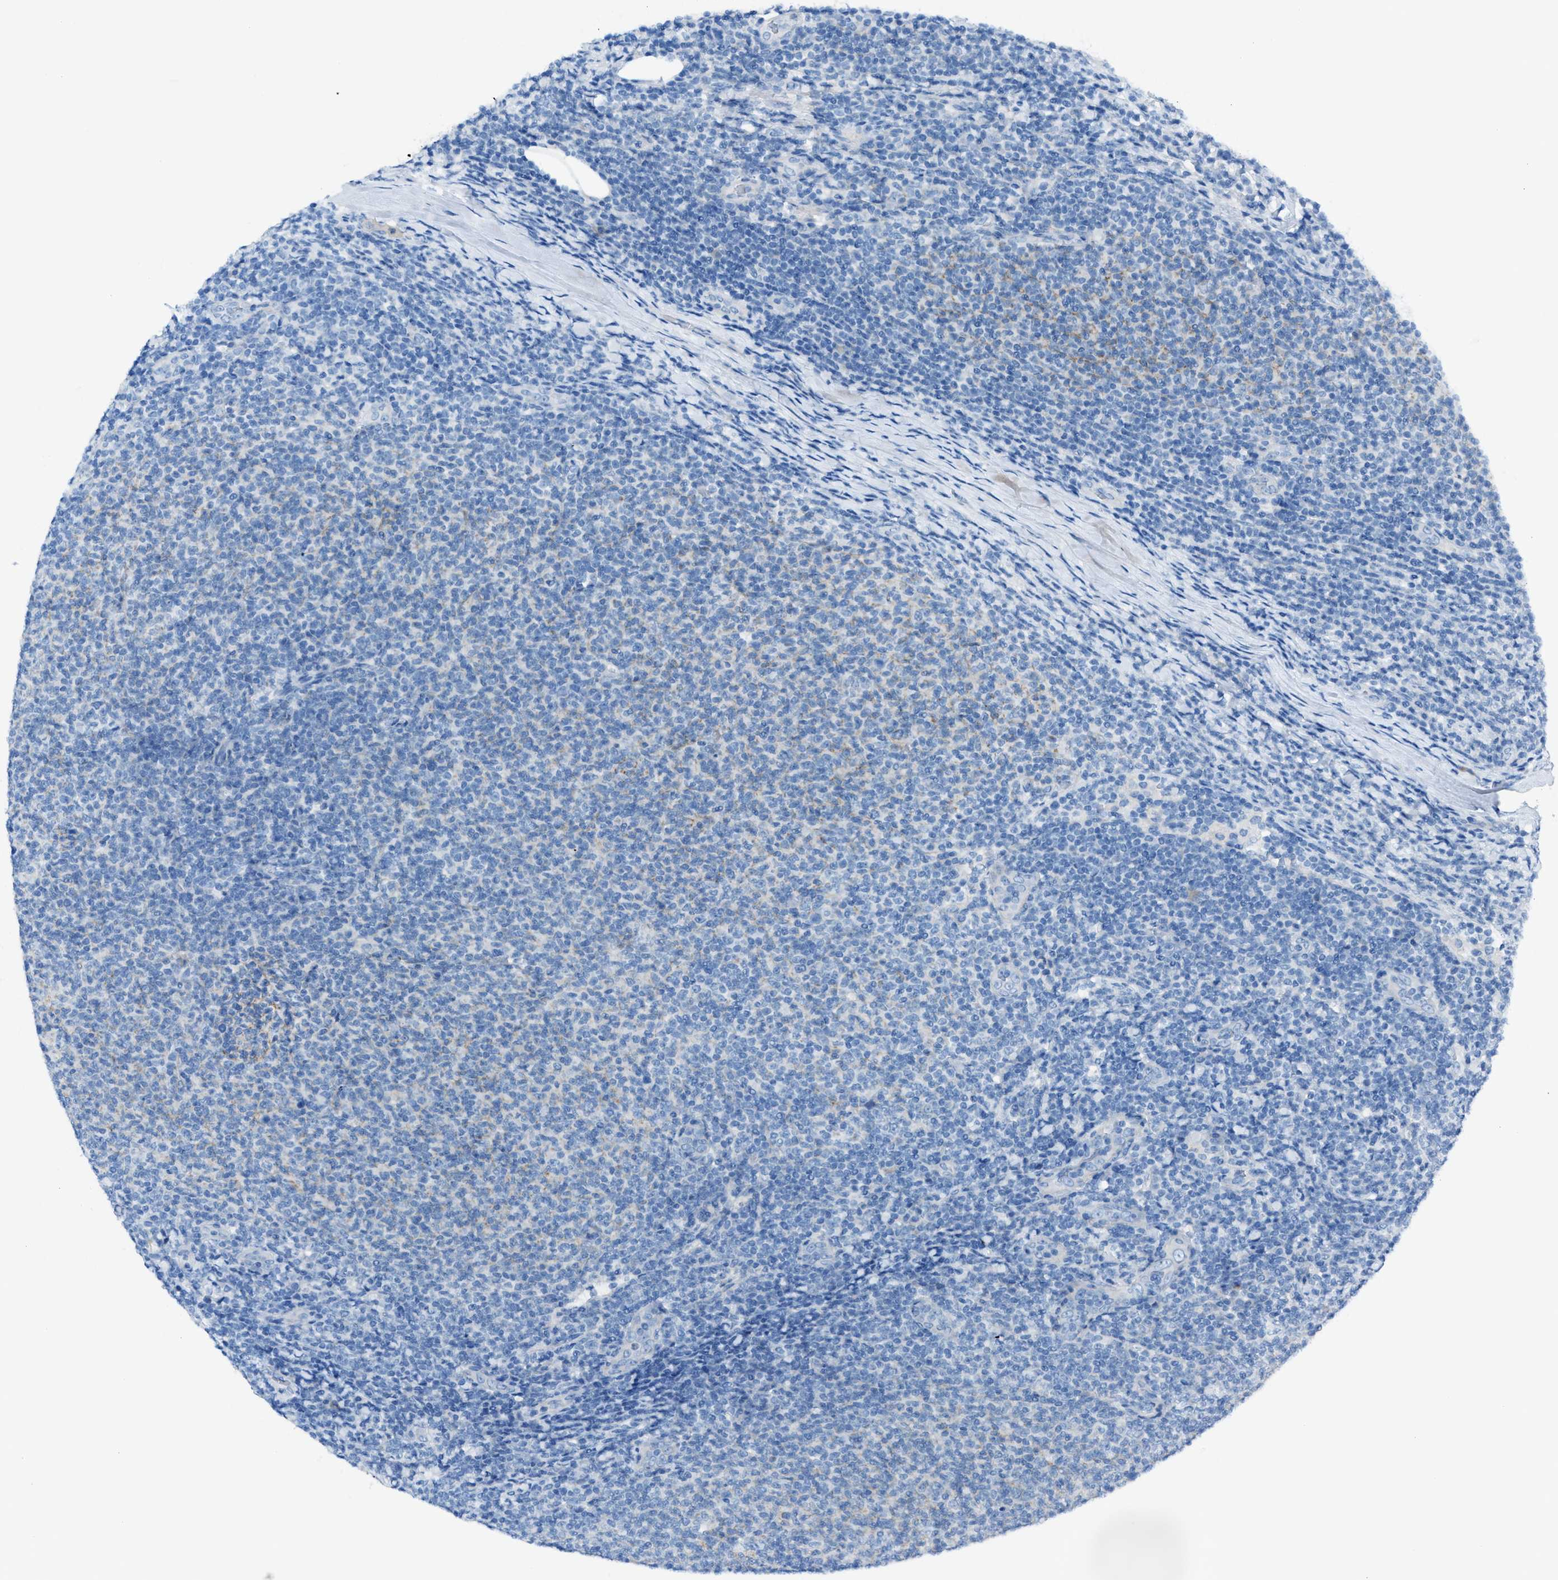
{"staining": {"intensity": "negative", "quantity": "none", "location": "none"}, "tissue": "lymphoma", "cell_type": "Tumor cells", "image_type": "cancer", "snomed": [{"axis": "morphology", "description": "Malignant lymphoma, non-Hodgkin's type, Low grade"}, {"axis": "topography", "description": "Lymph node"}], "caption": "Immunohistochemistry photomicrograph of neoplastic tissue: low-grade malignant lymphoma, non-Hodgkin's type stained with DAB (3,3'-diaminobenzidine) reveals no significant protein staining in tumor cells.", "gene": "C5AR2", "patient": {"sex": "male", "age": 66}}